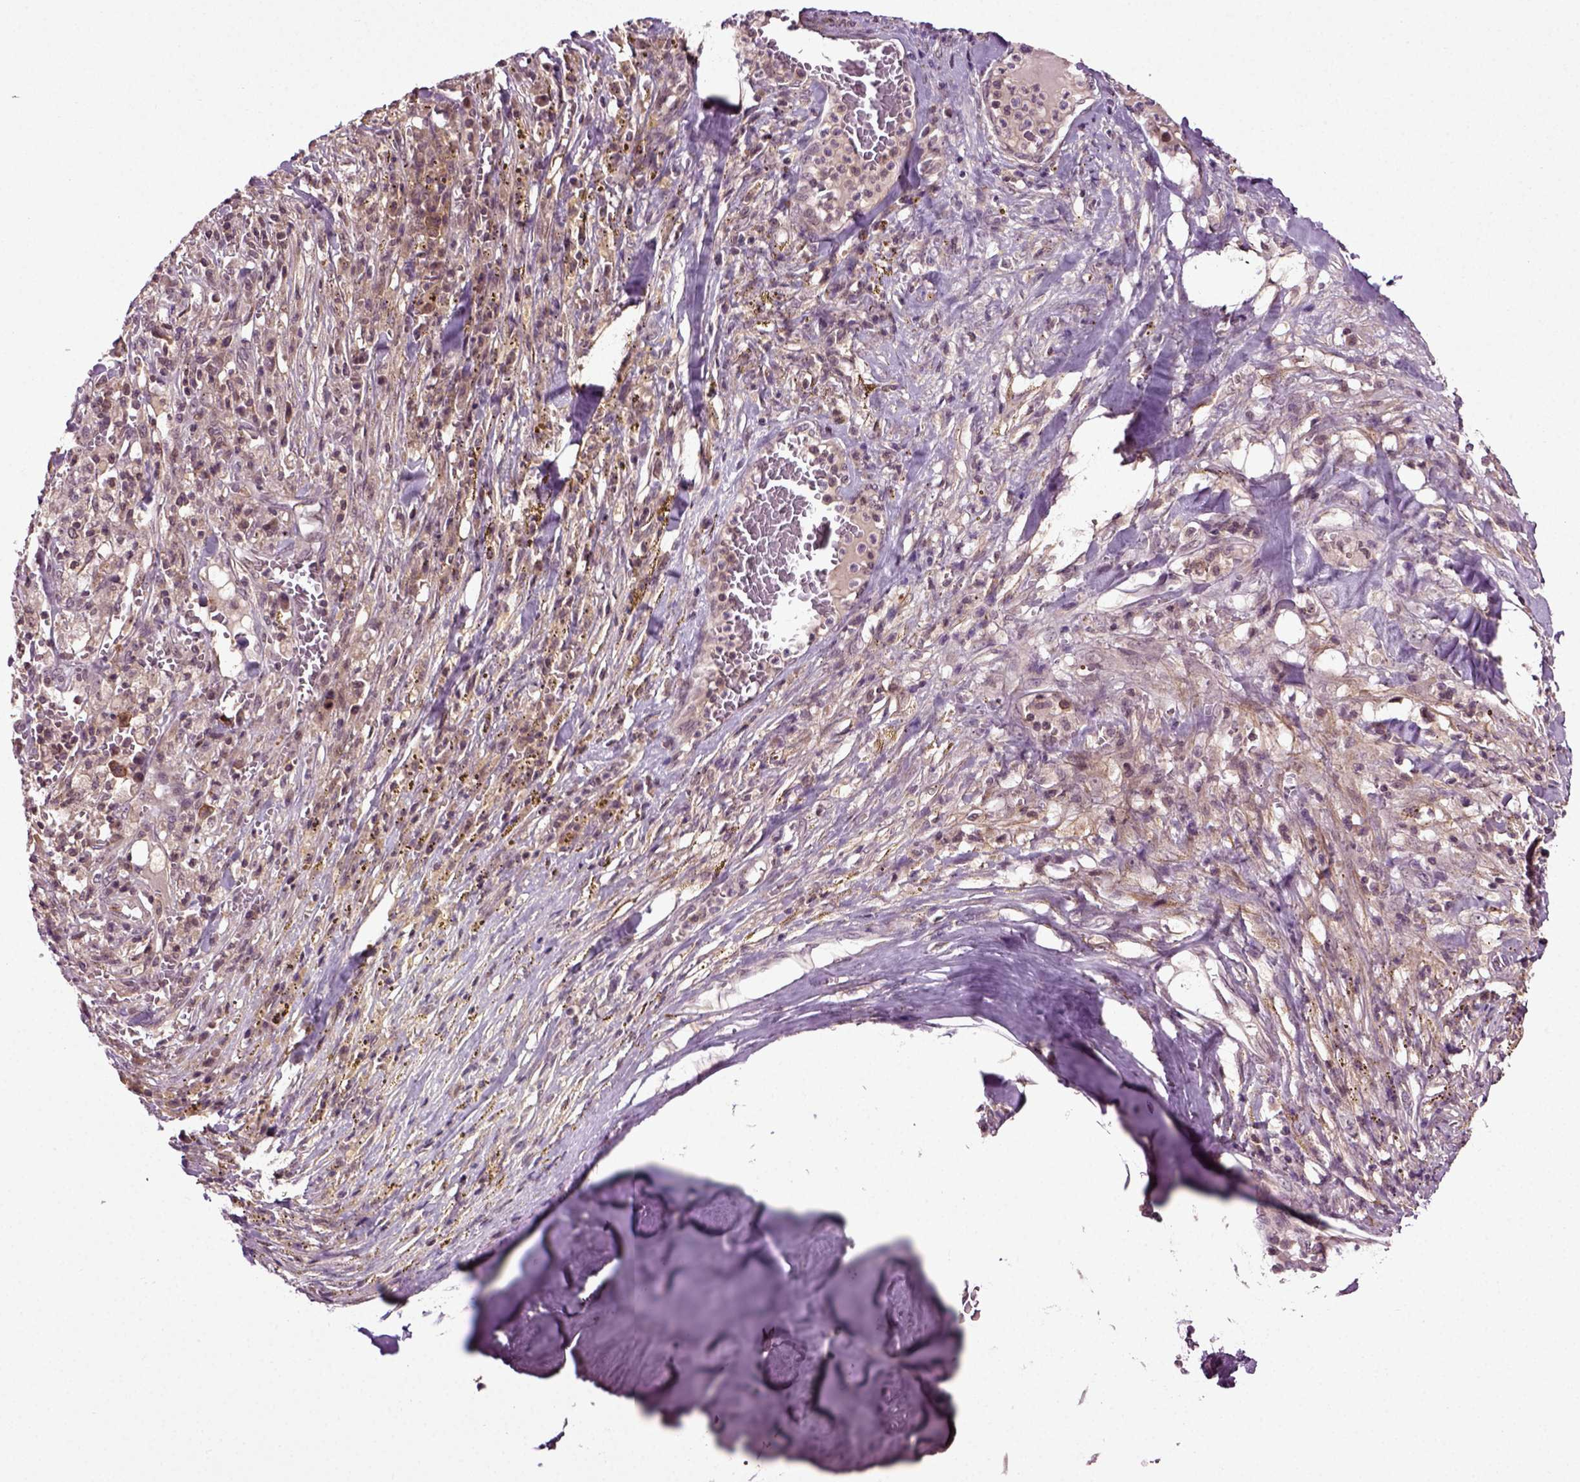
{"staining": {"intensity": "negative", "quantity": "none", "location": "none"}, "tissue": "melanoma", "cell_type": "Tumor cells", "image_type": "cancer", "snomed": [{"axis": "morphology", "description": "Malignant melanoma, NOS"}, {"axis": "topography", "description": "Skin"}], "caption": "DAB (3,3'-diaminobenzidine) immunohistochemical staining of melanoma shows no significant positivity in tumor cells. Brightfield microscopy of immunohistochemistry stained with DAB (3,3'-diaminobenzidine) (brown) and hematoxylin (blue), captured at high magnification.", "gene": "KNSTRN", "patient": {"sex": "female", "age": 91}}